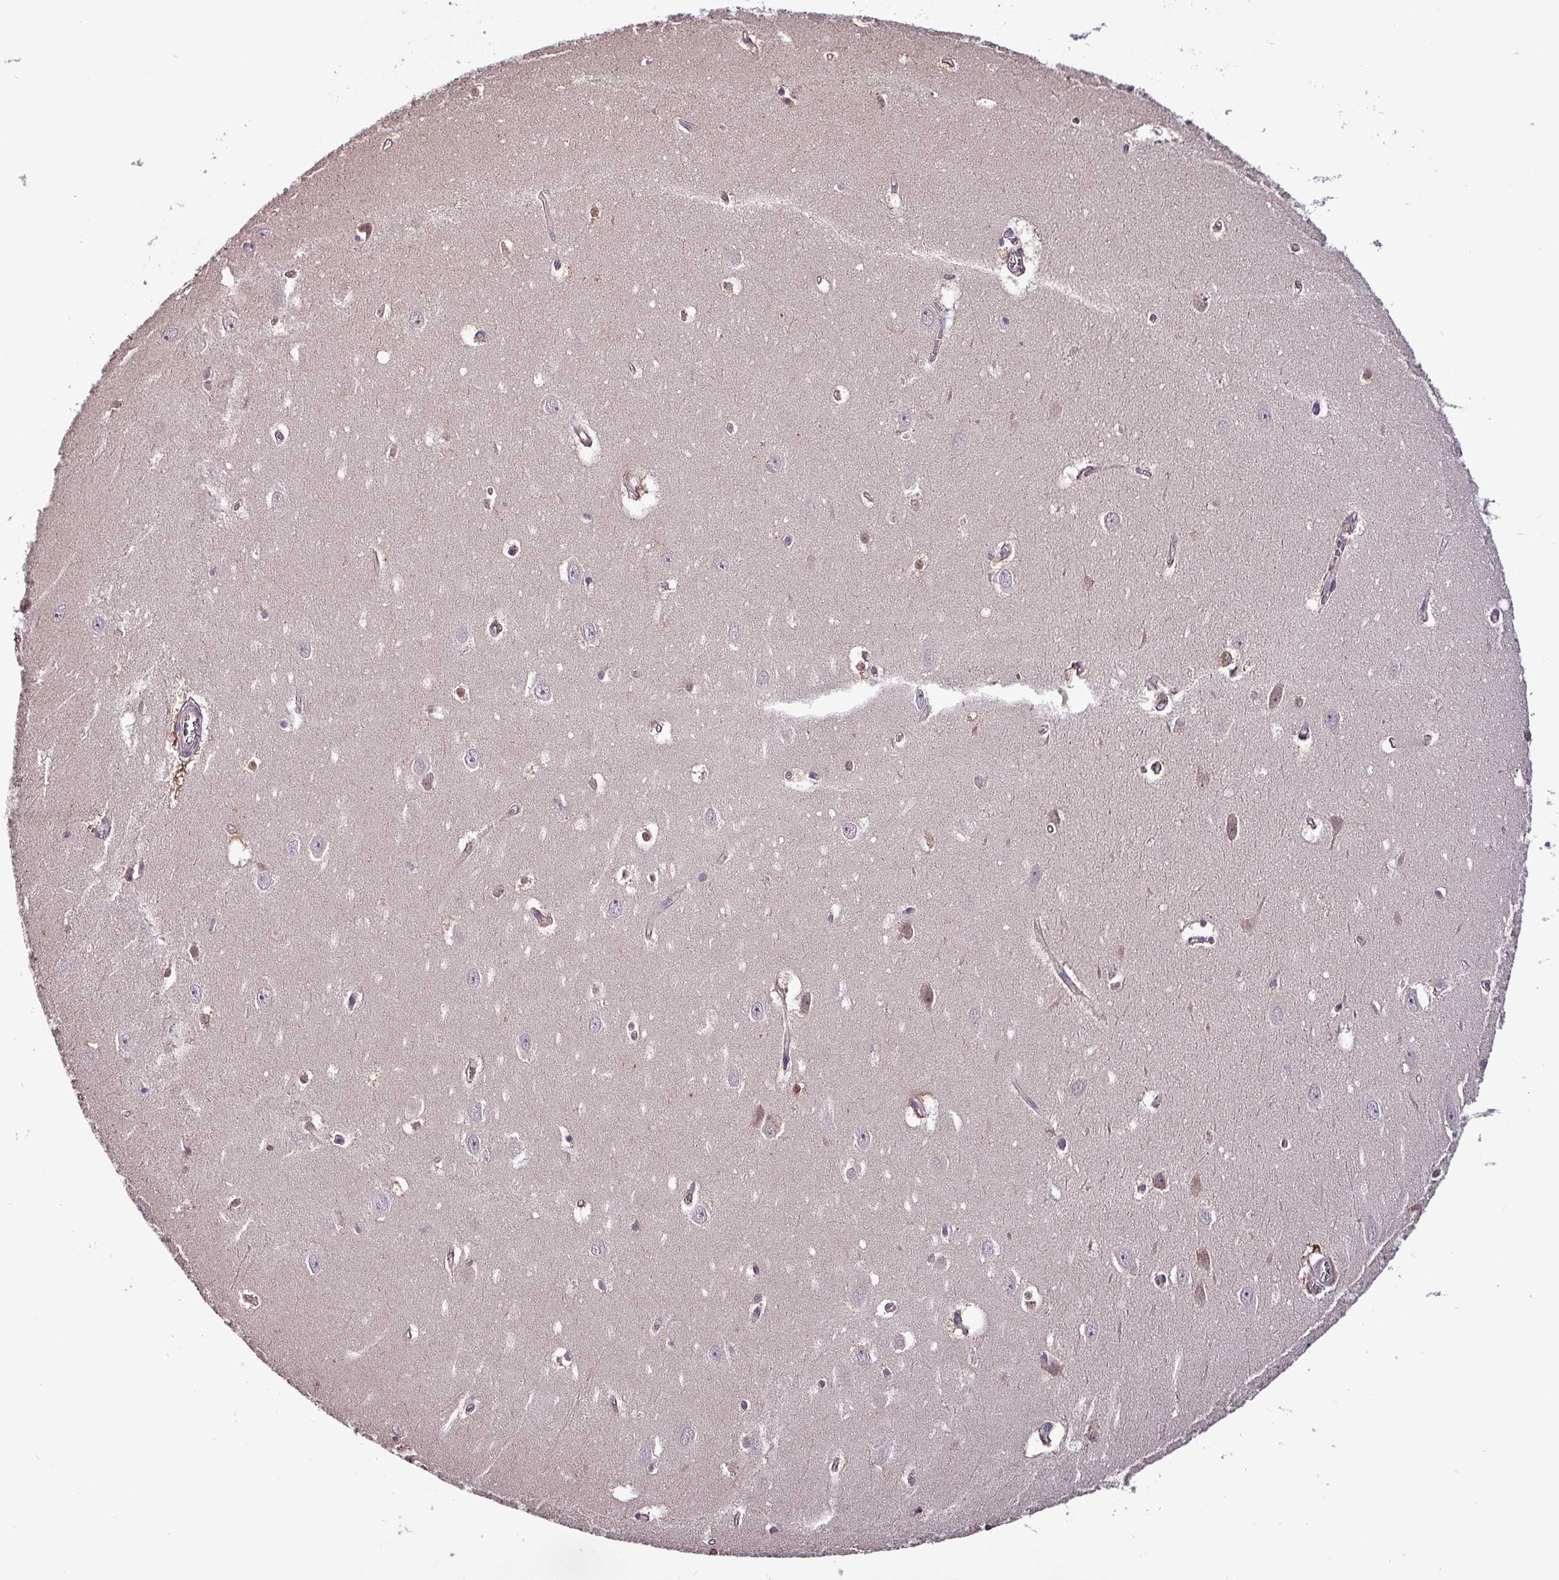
{"staining": {"intensity": "negative", "quantity": "none", "location": "none"}, "tissue": "hippocampus", "cell_type": "Glial cells", "image_type": "normal", "snomed": [{"axis": "morphology", "description": "Normal tissue, NOS"}, {"axis": "topography", "description": "Hippocampus"}], "caption": "Immunohistochemistry of unremarkable human hippocampus reveals no staining in glial cells.", "gene": "PAFAH1B2", "patient": {"sex": "female", "age": 64}}